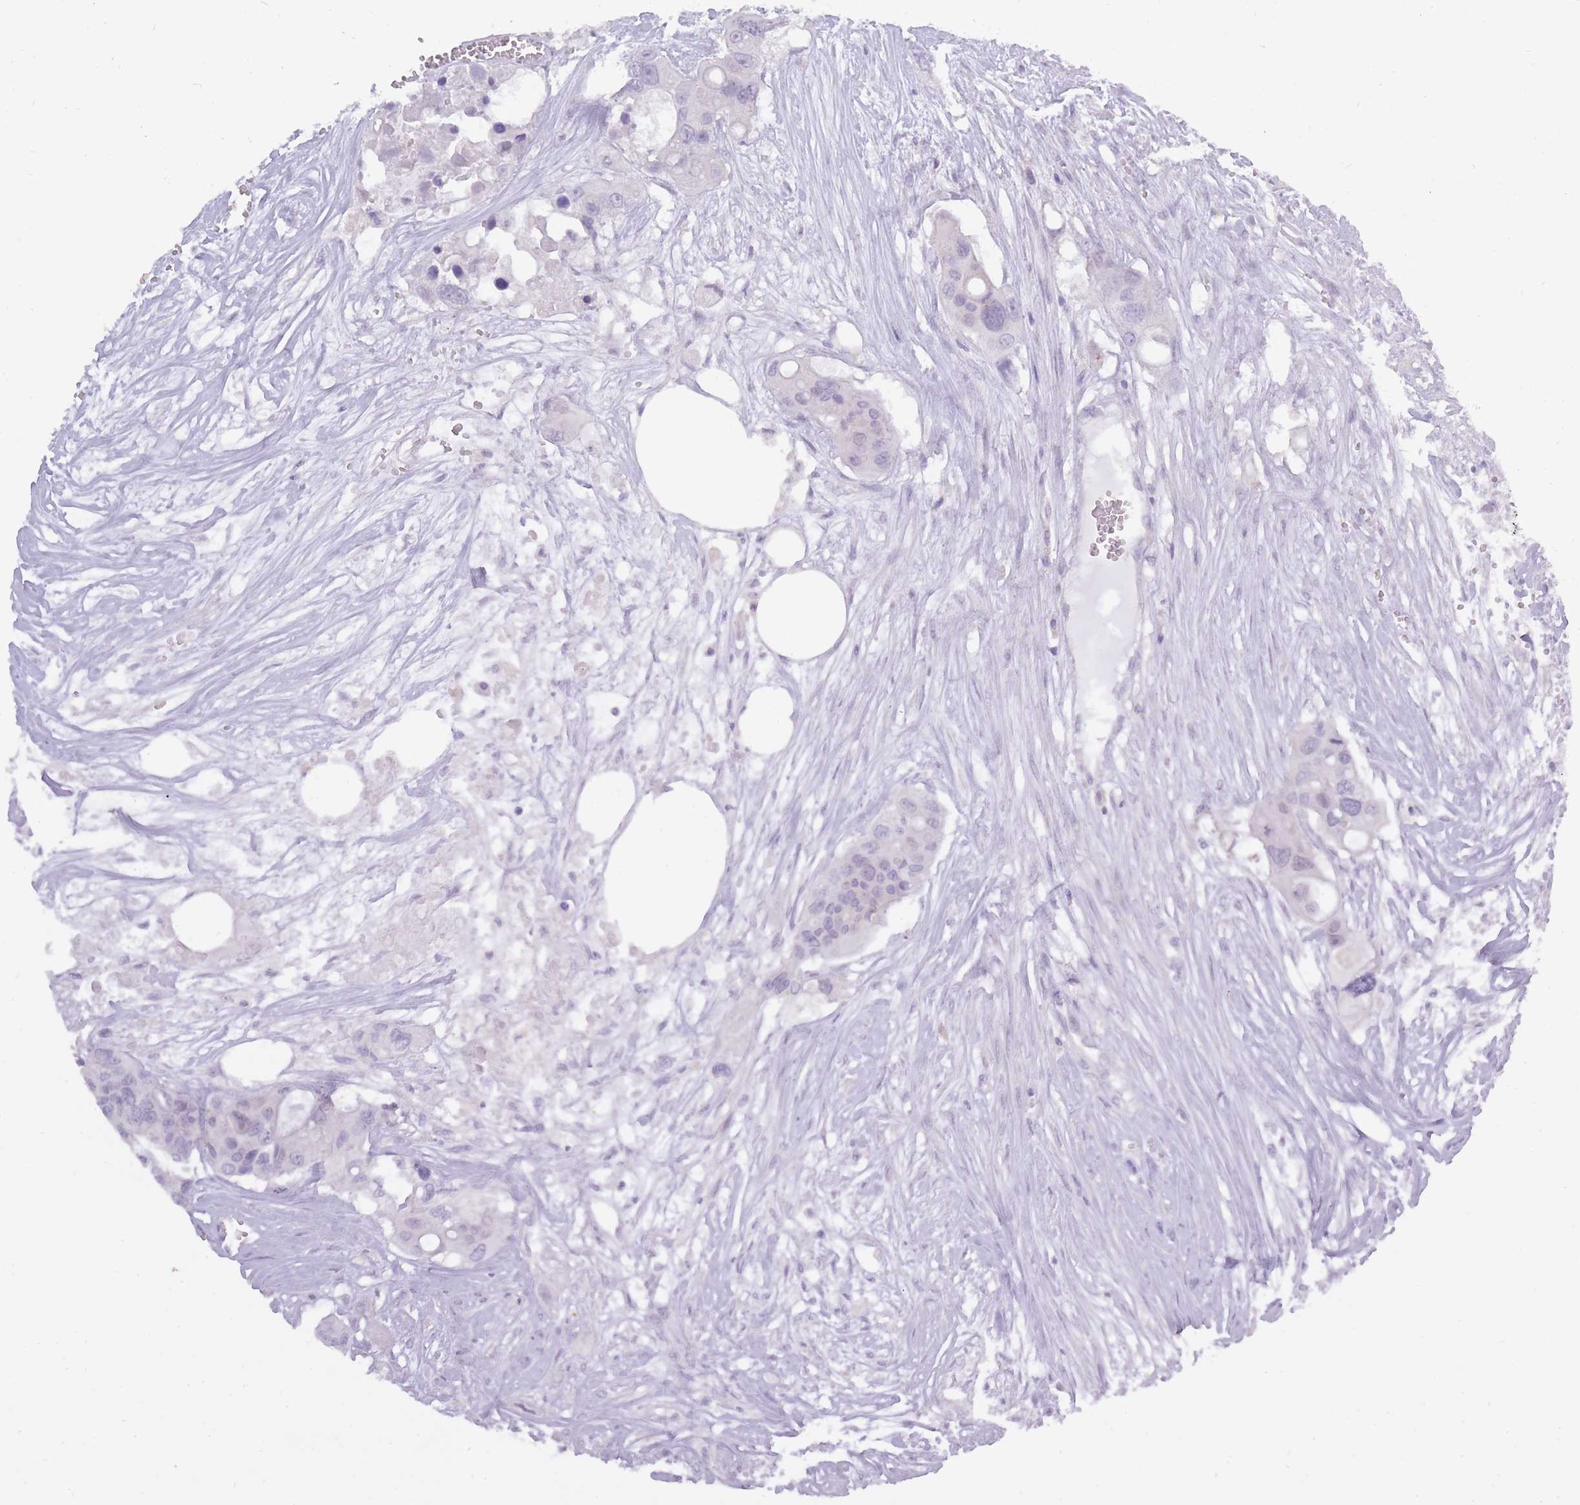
{"staining": {"intensity": "negative", "quantity": "none", "location": "none"}, "tissue": "colorectal cancer", "cell_type": "Tumor cells", "image_type": "cancer", "snomed": [{"axis": "morphology", "description": "Adenocarcinoma, NOS"}, {"axis": "topography", "description": "Colon"}], "caption": "High power microscopy image of an IHC photomicrograph of colorectal cancer (adenocarcinoma), revealing no significant staining in tumor cells.", "gene": "BDKRB2", "patient": {"sex": "male", "age": 77}}